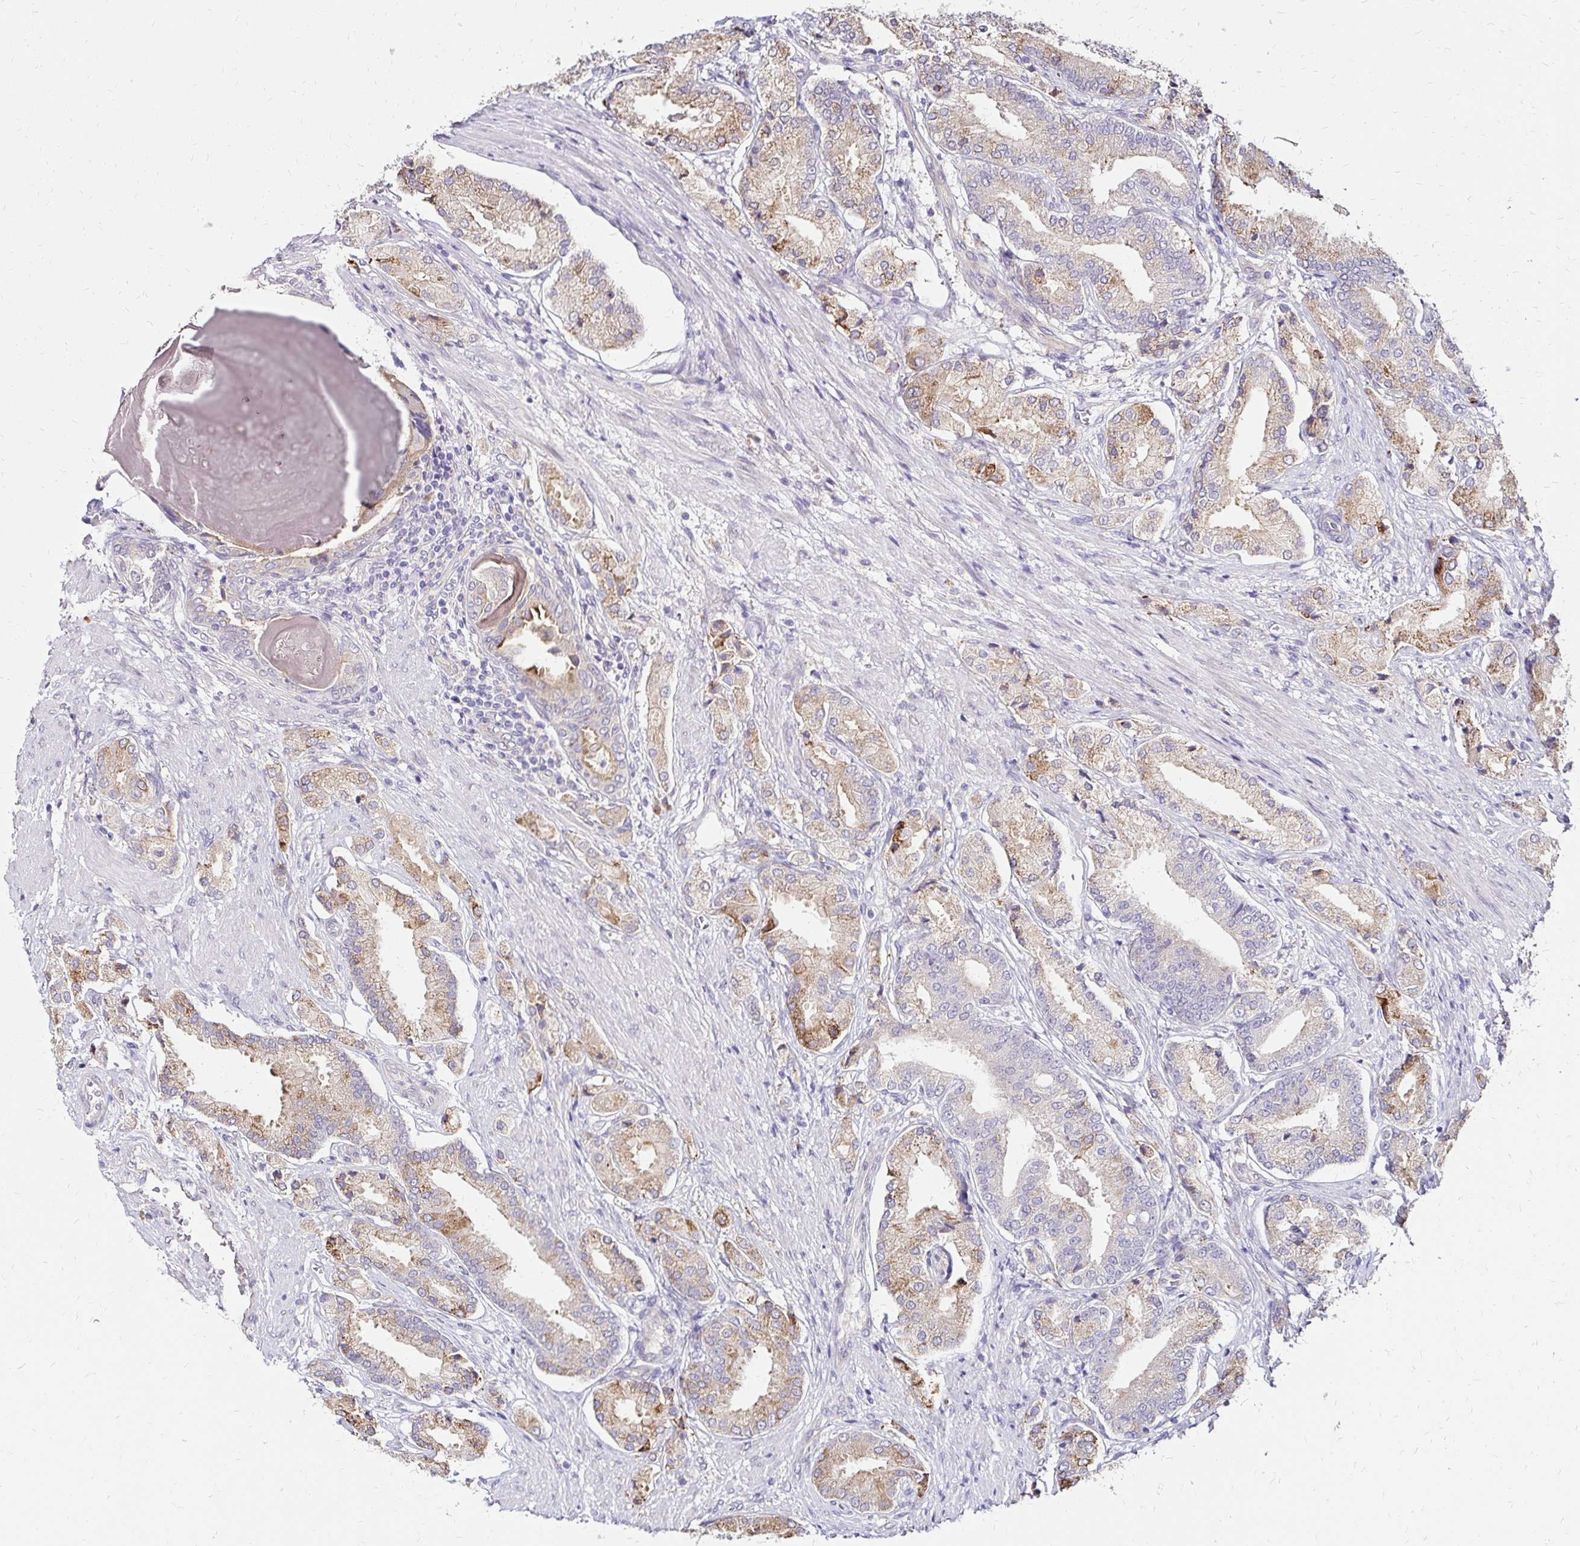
{"staining": {"intensity": "weak", "quantity": ">75%", "location": "cytoplasmic/membranous"}, "tissue": "prostate cancer", "cell_type": "Tumor cells", "image_type": "cancer", "snomed": [{"axis": "morphology", "description": "Adenocarcinoma, High grade"}, {"axis": "topography", "description": "Prostate and seminal vesicle, NOS"}], "caption": "Prostate cancer (adenocarcinoma (high-grade)) stained with a protein marker exhibits weak staining in tumor cells.", "gene": "PRIMA1", "patient": {"sex": "male", "age": 61}}